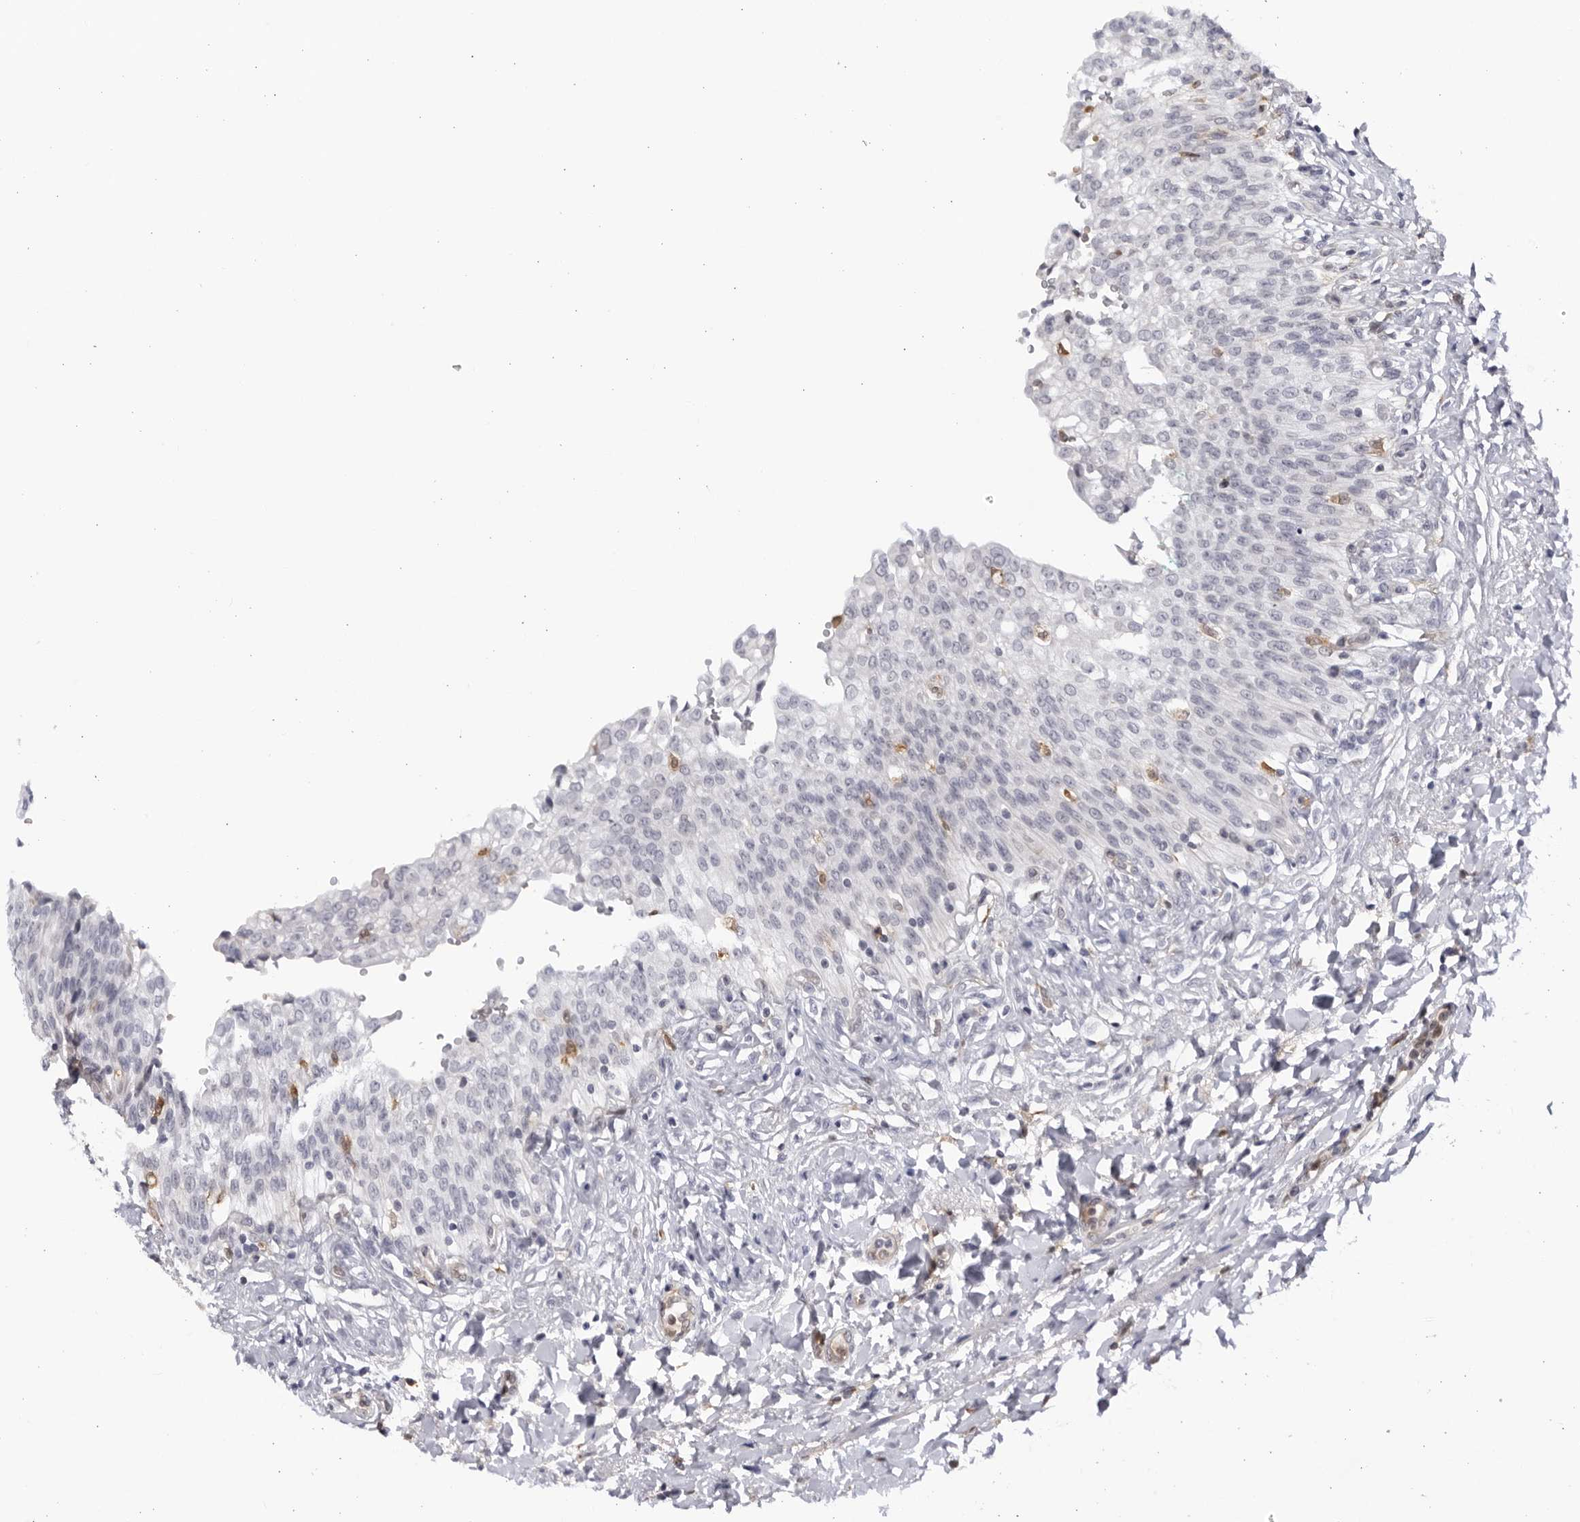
{"staining": {"intensity": "negative", "quantity": "none", "location": "none"}, "tissue": "urinary bladder", "cell_type": "Urothelial cells", "image_type": "normal", "snomed": [{"axis": "morphology", "description": "Urothelial carcinoma, High grade"}, {"axis": "topography", "description": "Urinary bladder"}], "caption": "This is an immunohistochemistry histopathology image of benign human urinary bladder. There is no positivity in urothelial cells.", "gene": "BMP2K", "patient": {"sex": "male", "age": 46}}